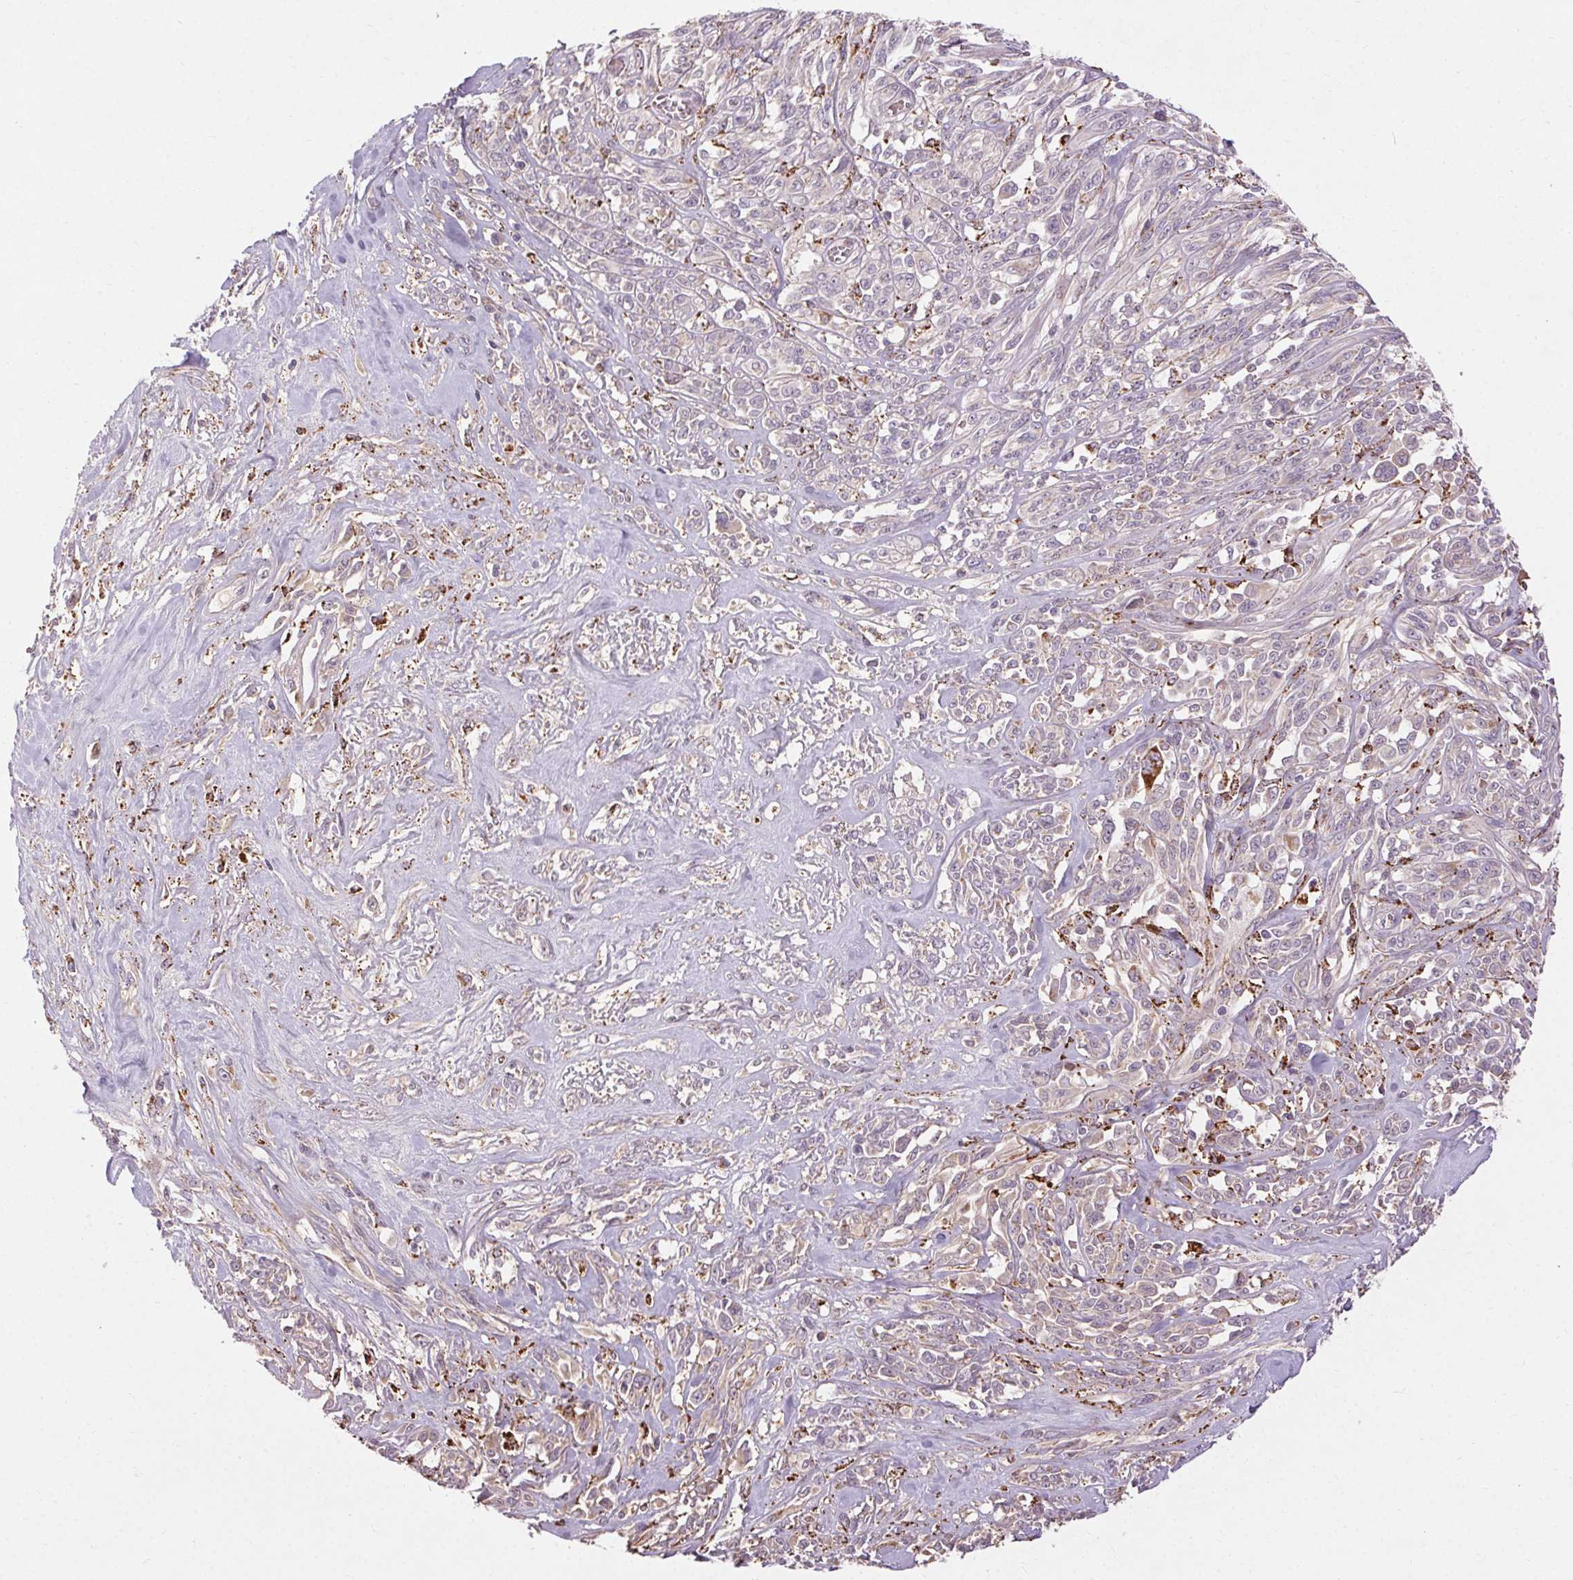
{"staining": {"intensity": "negative", "quantity": "none", "location": "none"}, "tissue": "melanoma", "cell_type": "Tumor cells", "image_type": "cancer", "snomed": [{"axis": "morphology", "description": "Malignant melanoma, NOS"}, {"axis": "topography", "description": "Skin"}], "caption": "Tumor cells show no significant expression in melanoma.", "gene": "REP15", "patient": {"sex": "female", "age": 91}}